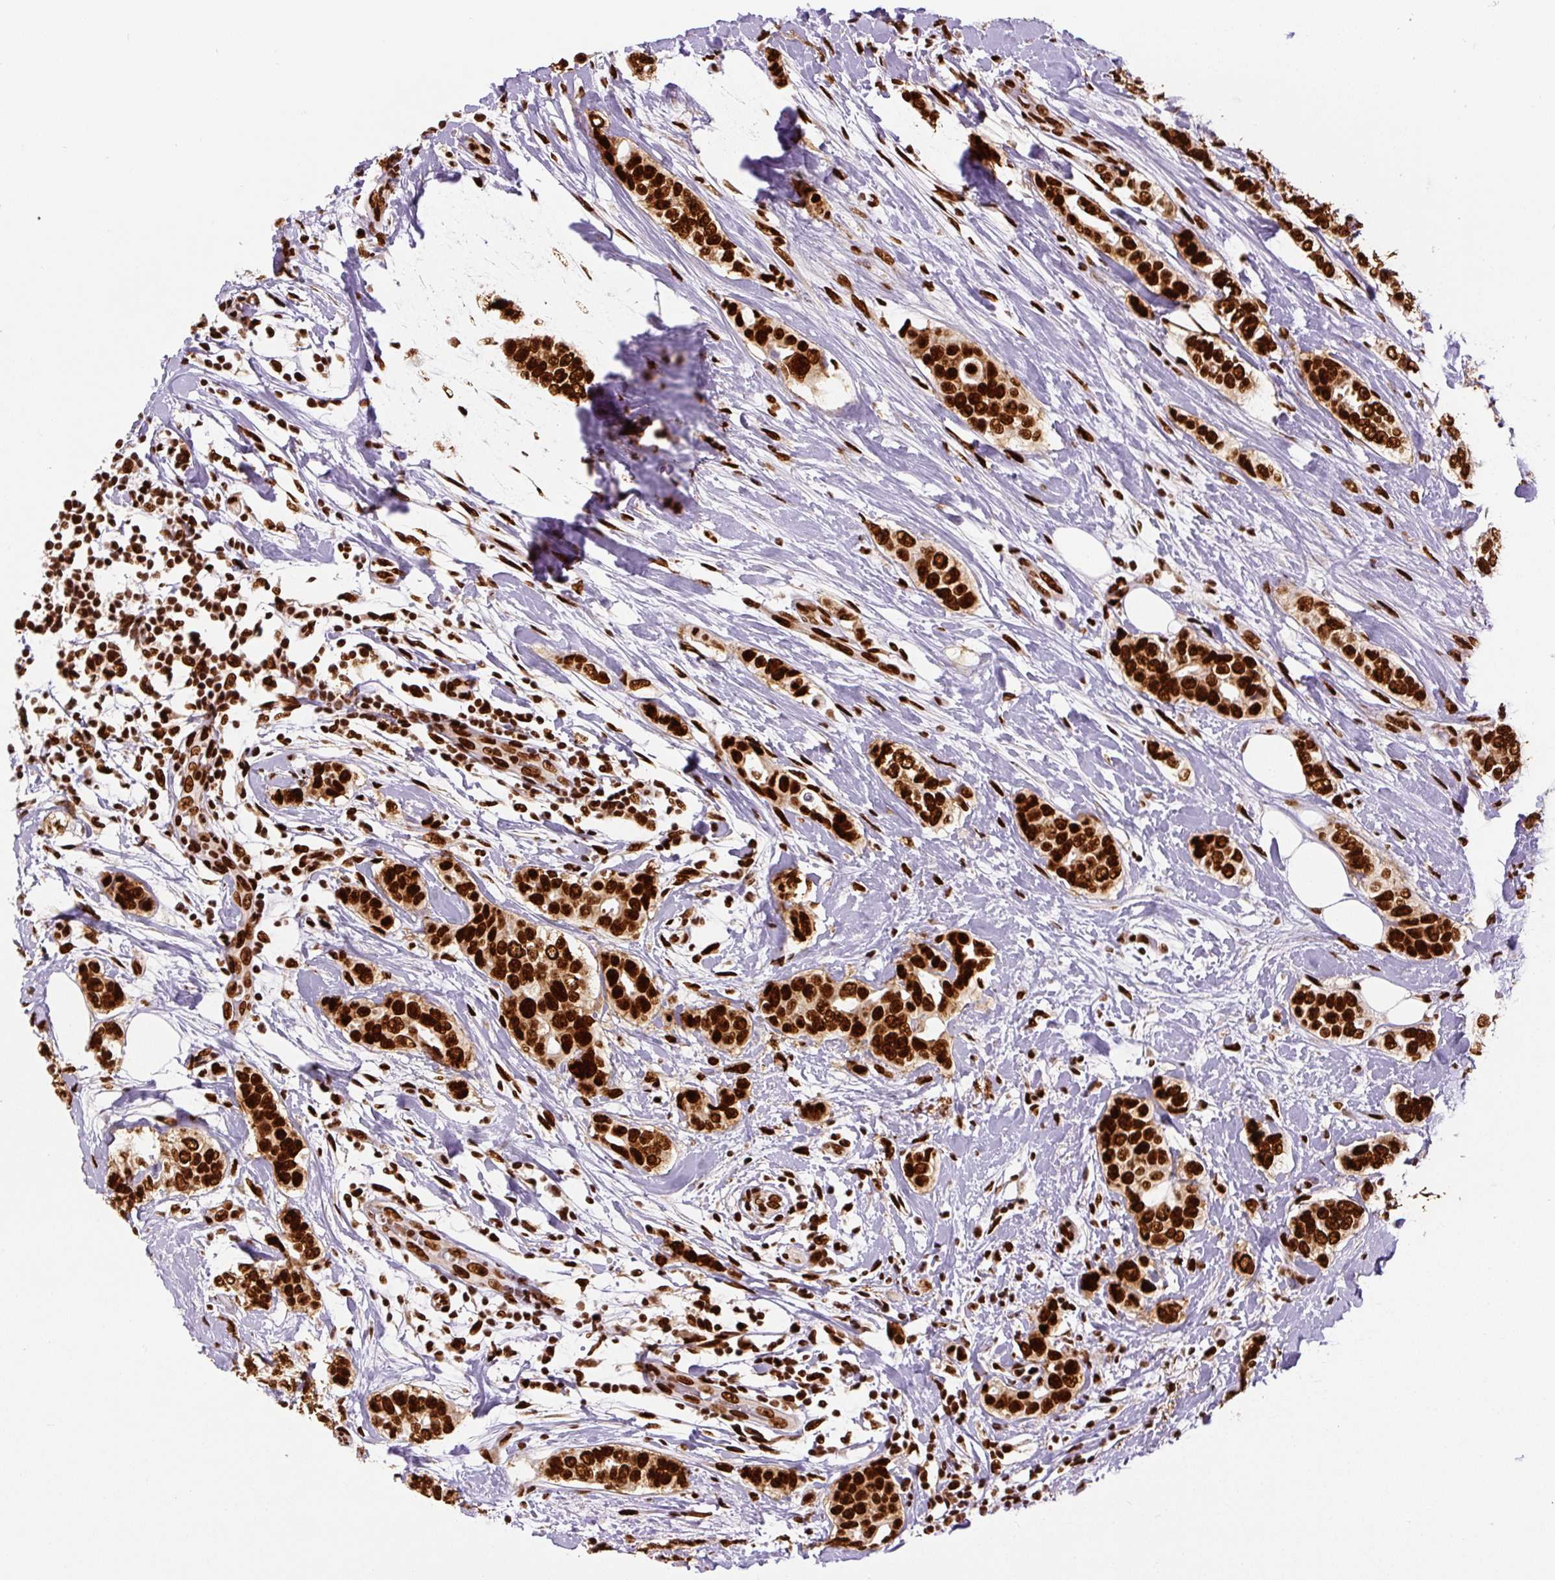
{"staining": {"intensity": "strong", "quantity": ">75%", "location": "nuclear"}, "tissue": "breast cancer", "cell_type": "Tumor cells", "image_type": "cancer", "snomed": [{"axis": "morphology", "description": "Lobular carcinoma"}, {"axis": "topography", "description": "Breast"}], "caption": "Immunohistochemical staining of breast cancer shows strong nuclear protein positivity in approximately >75% of tumor cells.", "gene": "FUS", "patient": {"sex": "female", "age": 51}}